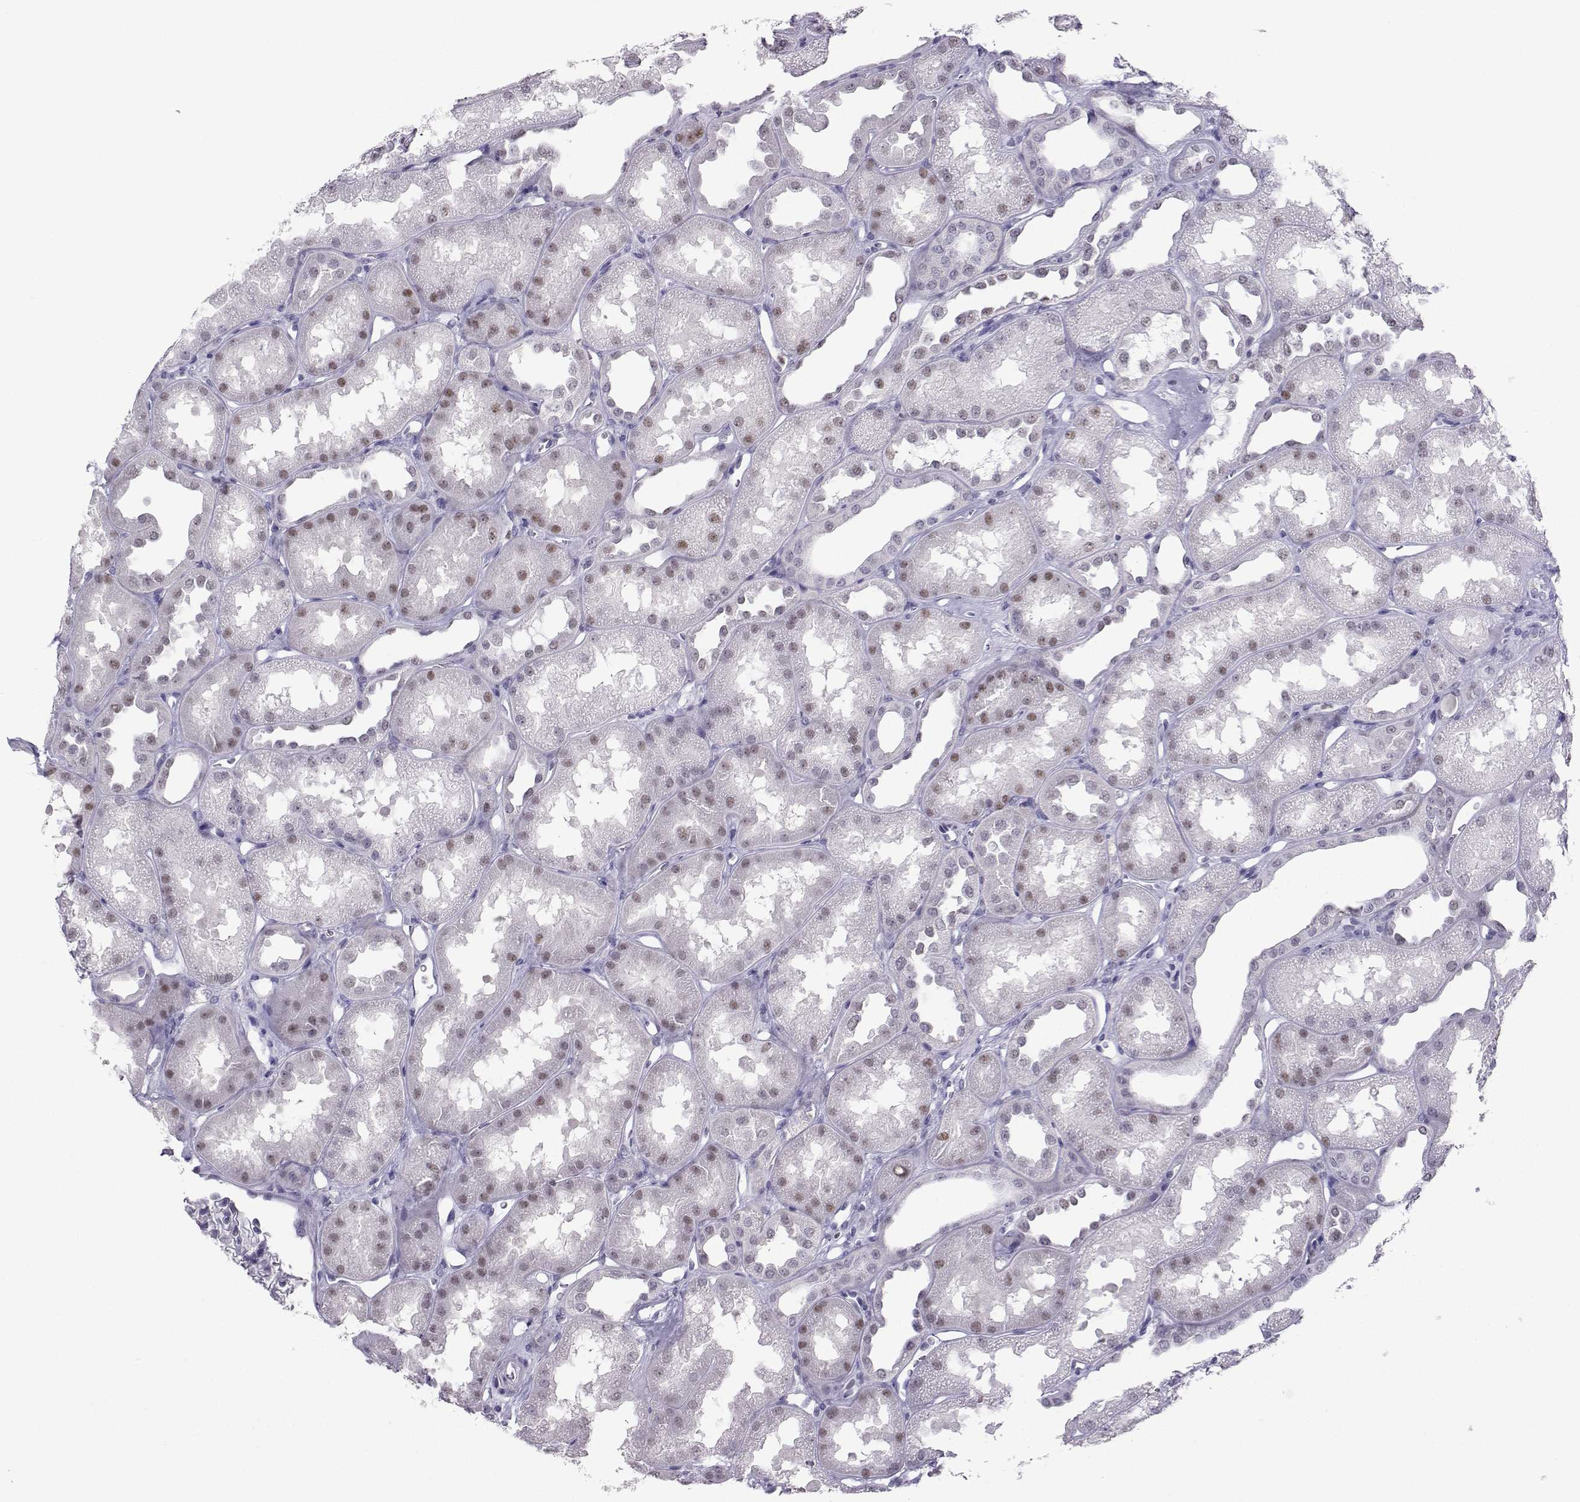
{"staining": {"intensity": "negative", "quantity": "none", "location": "none"}, "tissue": "kidney", "cell_type": "Cells in glomeruli", "image_type": "normal", "snomed": [{"axis": "morphology", "description": "Normal tissue, NOS"}, {"axis": "topography", "description": "Kidney"}], "caption": "This micrograph is of normal kidney stained with IHC to label a protein in brown with the nuclei are counter-stained blue. There is no positivity in cells in glomeruli. (Brightfield microscopy of DAB (3,3'-diaminobenzidine) immunohistochemistry (IHC) at high magnification).", "gene": "TEDC2", "patient": {"sex": "male", "age": 61}}